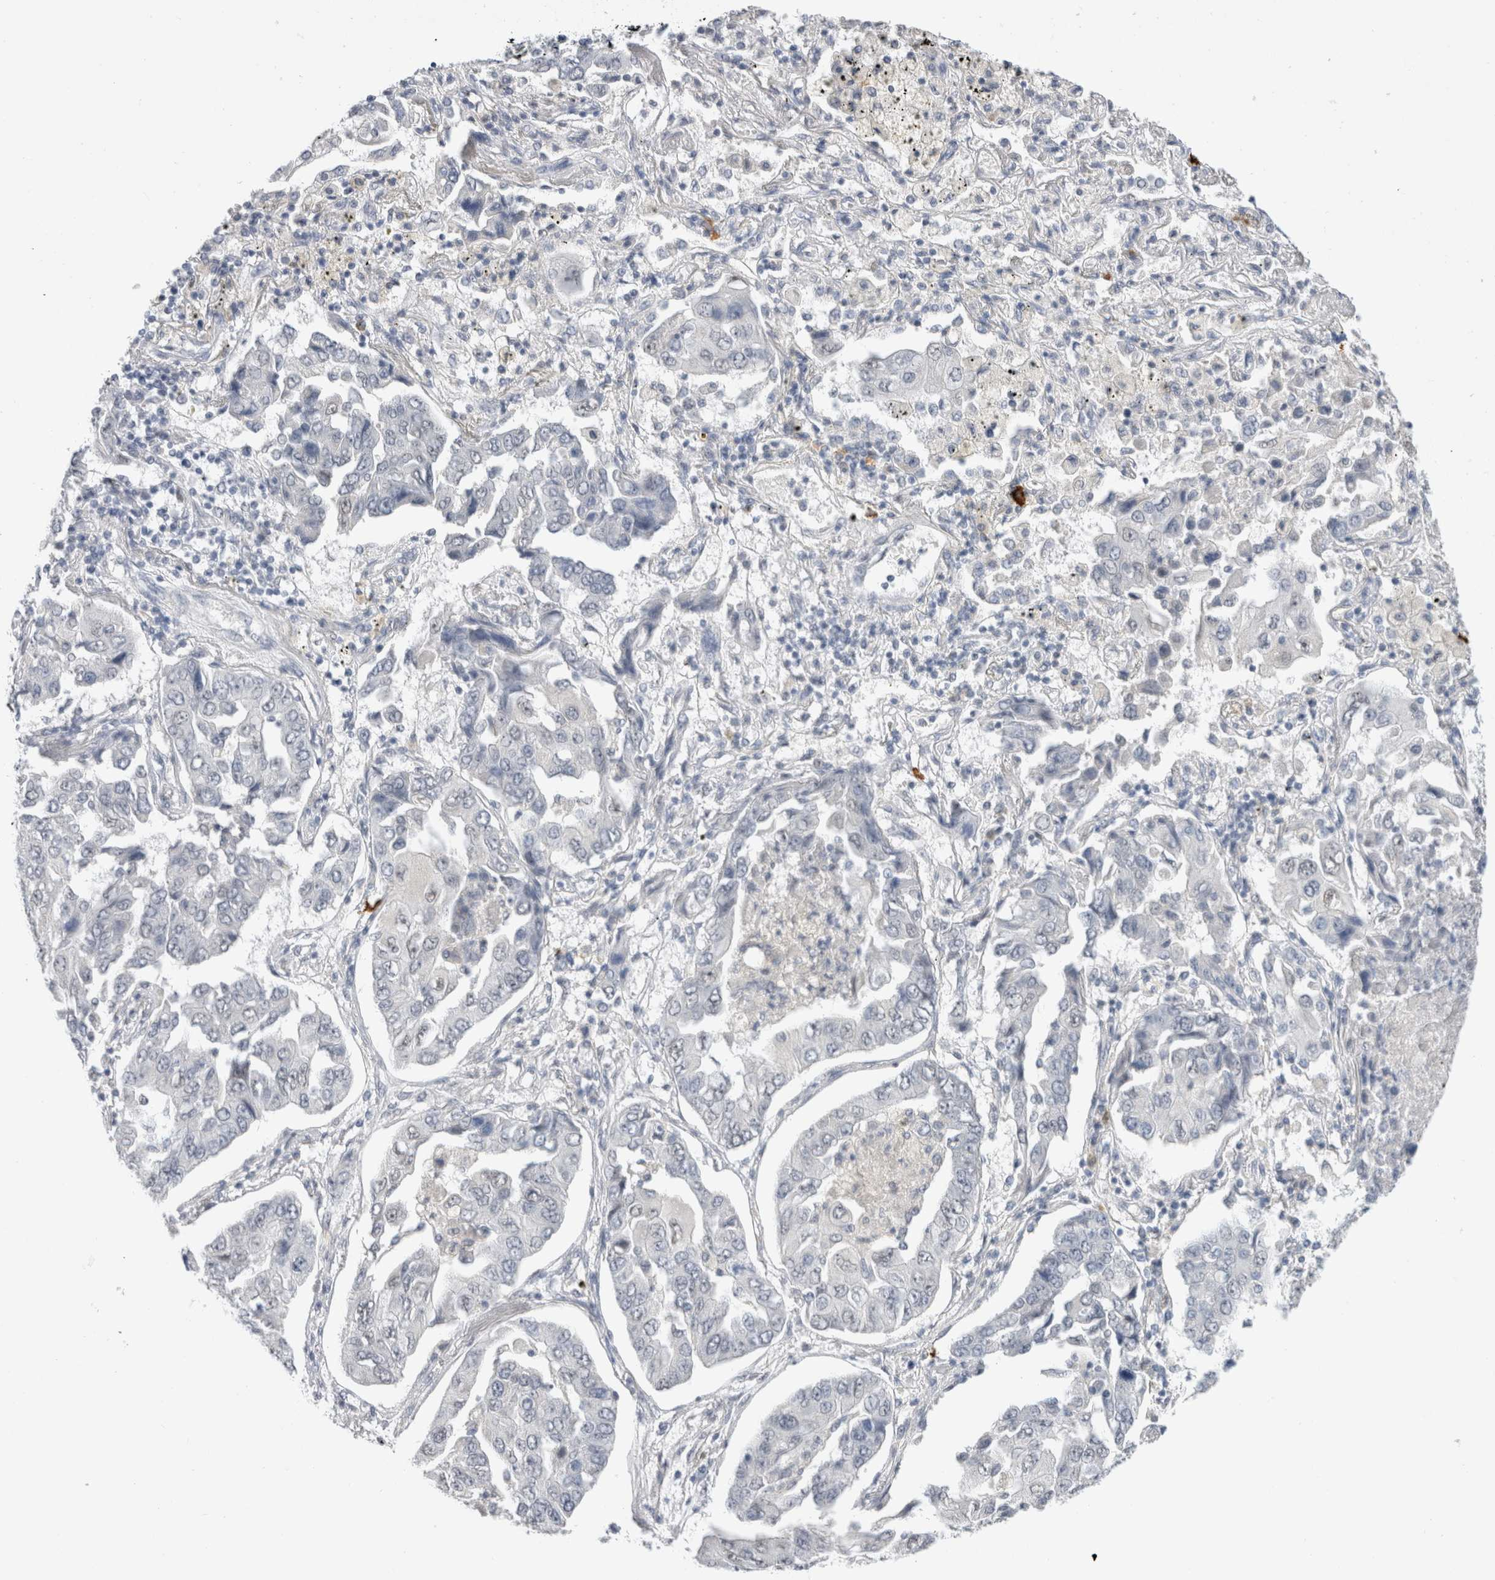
{"staining": {"intensity": "negative", "quantity": "none", "location": "none"}, "tissue": "lung cancer", "cell_type": "Tumor cells", "image_type": "cancer", "snomed": [{"axis": "morphology", "description": "Adenocarcinoma, NOS"}, {"axis": "topography", "description": "Lung"}], "caption": "Immunohistochemistry histopathology image of lung cancer stained for a protein (brown), which exhibits no positivity in tumor cells.", "gene": "SLC22A12", "patient": {"sex": "female", "age": 65}}